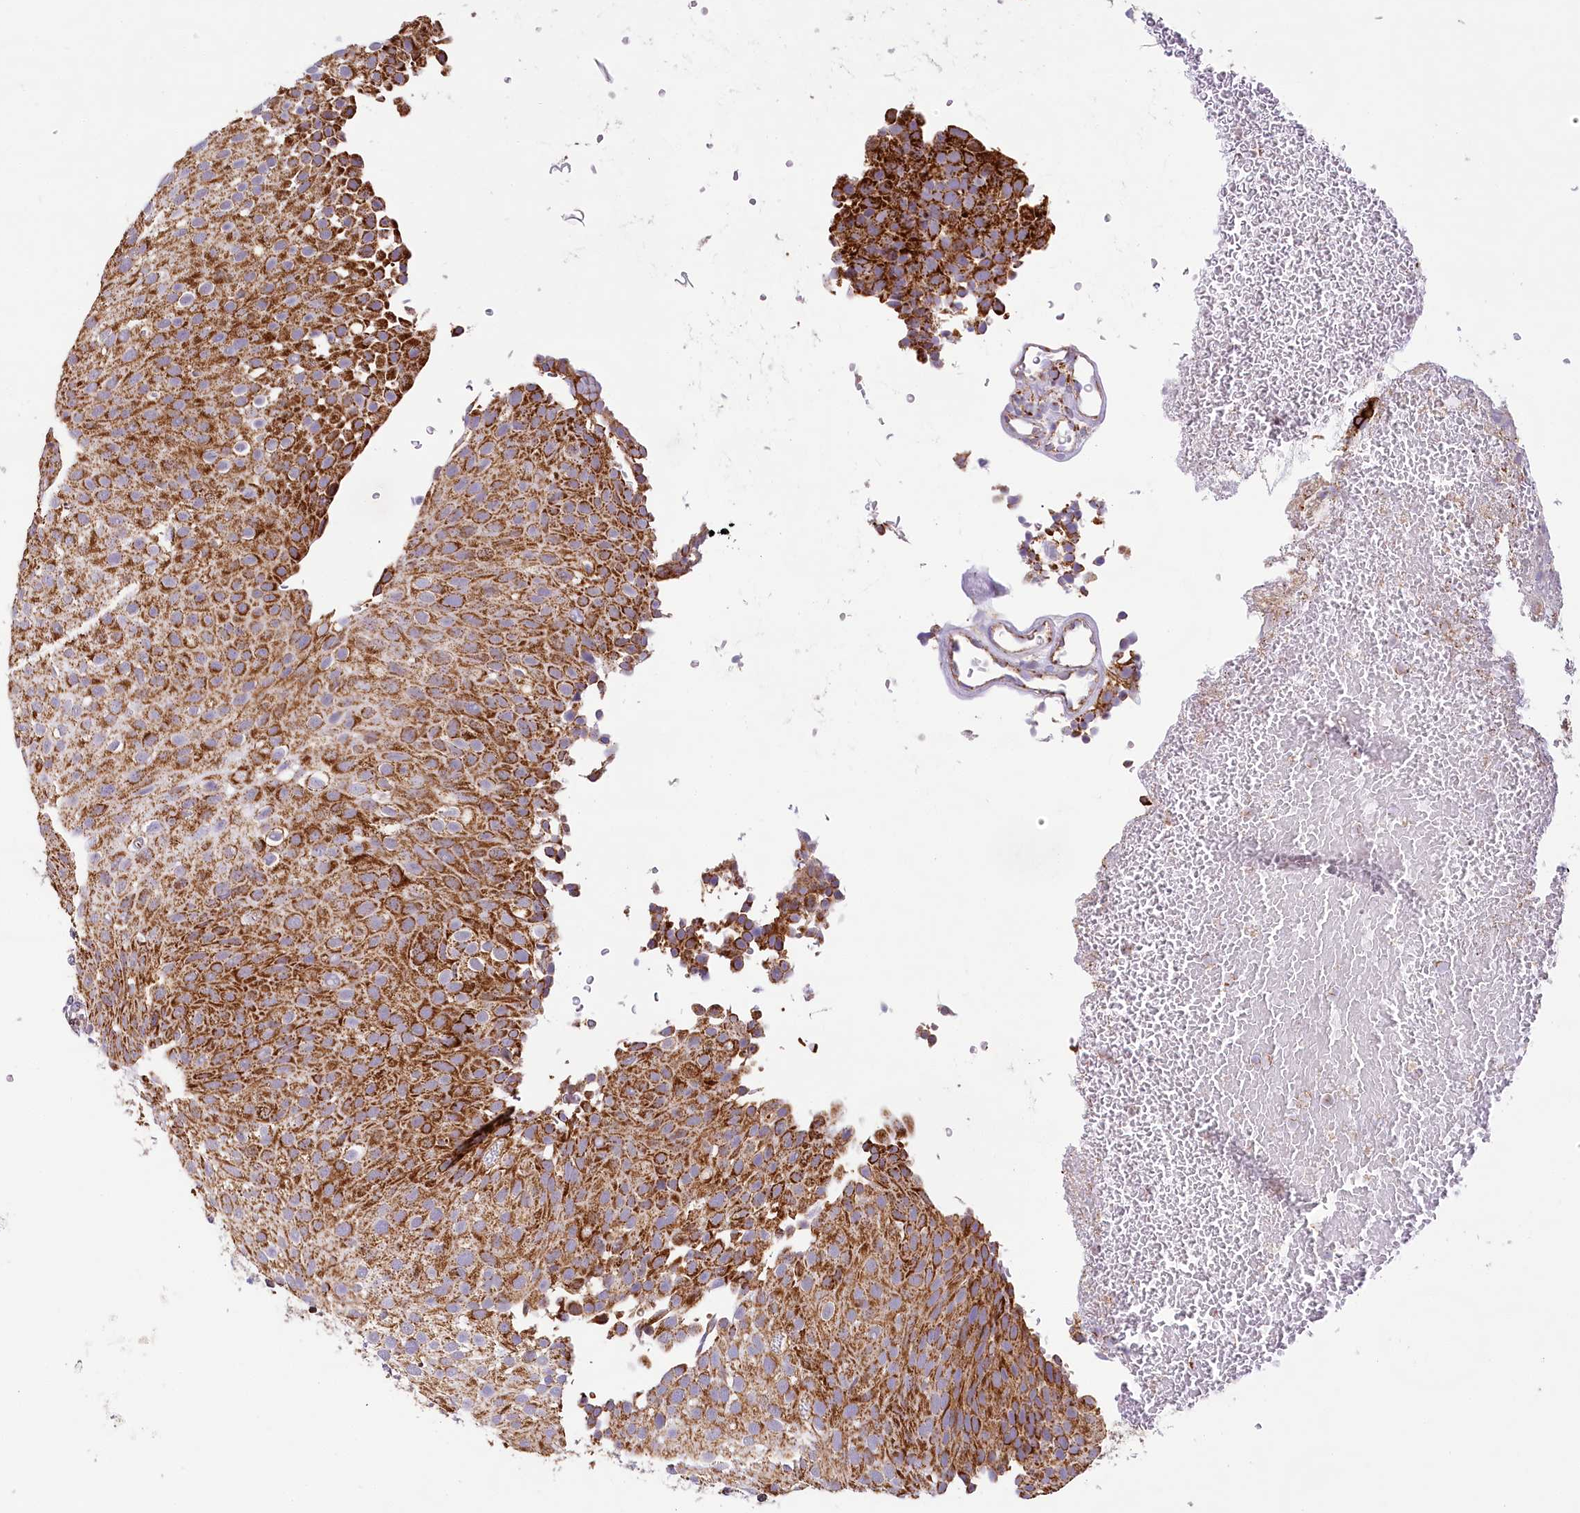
{"staining": {"intensity": "strong", "quantity": ">75%", "location": "cytoplasmic/membranous"}, "tissue": "urothelial cancer", "cell_type": "Tumor cells", "image_type": "cancer", "snomed": [{"axis": "morphology", "description": "Urothelial carcinoma, Low grade"}, {"axis": "topography", "description": "Urinary bladder"}], "caption": "The immunohistochemical stain highlights strong cytoplasmic/membranous expression in tumor cells of urothelial cancer tissue.", "gene": "LSS", "patient": {"sex": "male", "age": 78}}